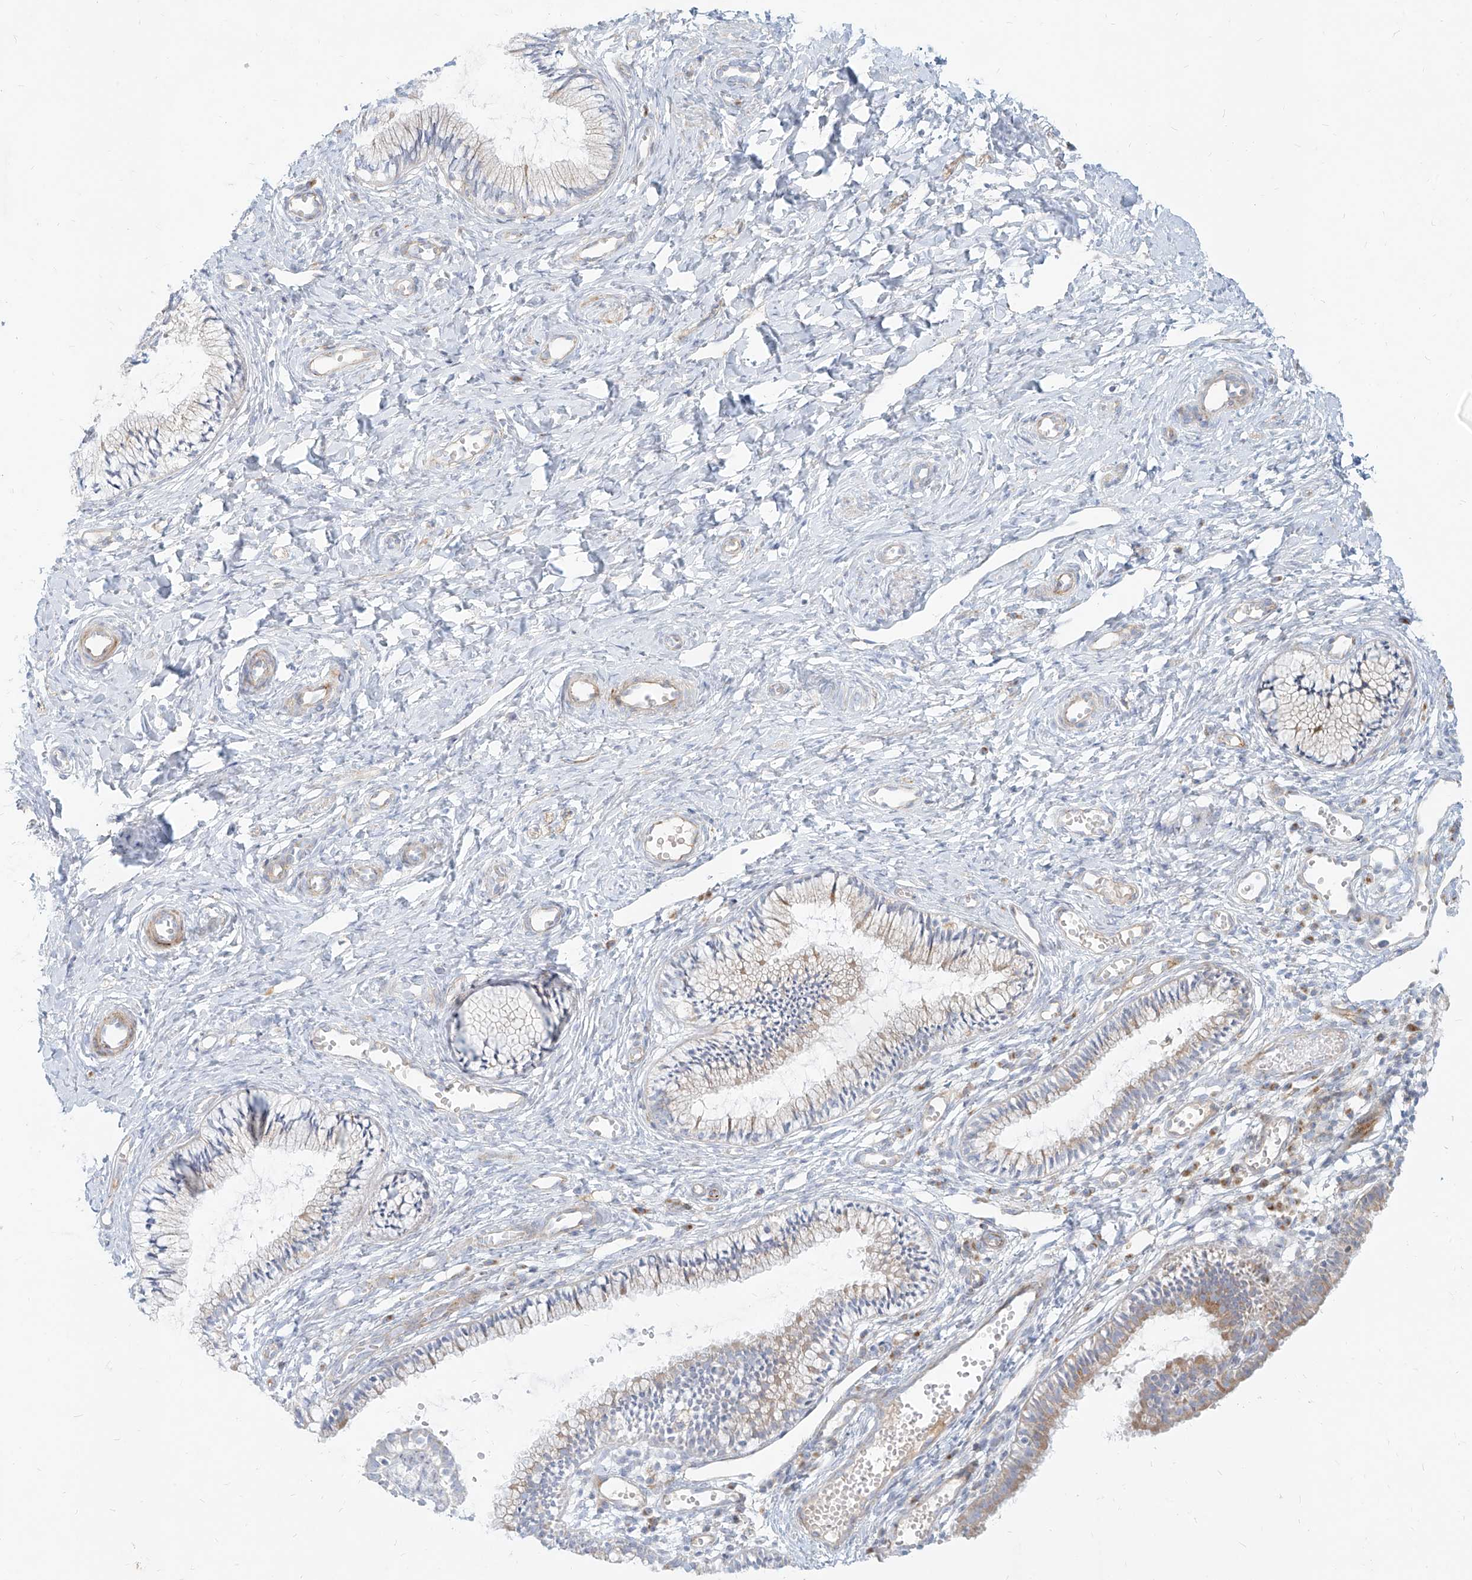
{"staining": {"intensity": "moderate", "quantity": "<25%", "location": "cytoplasmic/membranous"}, "tissue": "cervix", "cell_type": "Glandular cells", "image_type": "normal", "snomed": [{"axis": "morphology", "description": "Normal tissue, NOS"}, {"axis": "topography", "description": "Cervix"}], "caption": "Brown immunohistochemical staining in unremarkable human cervix exhibits moderate cytoplasmic/membranous staining in approximately <25% of glandular cells.", "gene": "MTX2", "patient": {"sex": "female", "age": 27}}